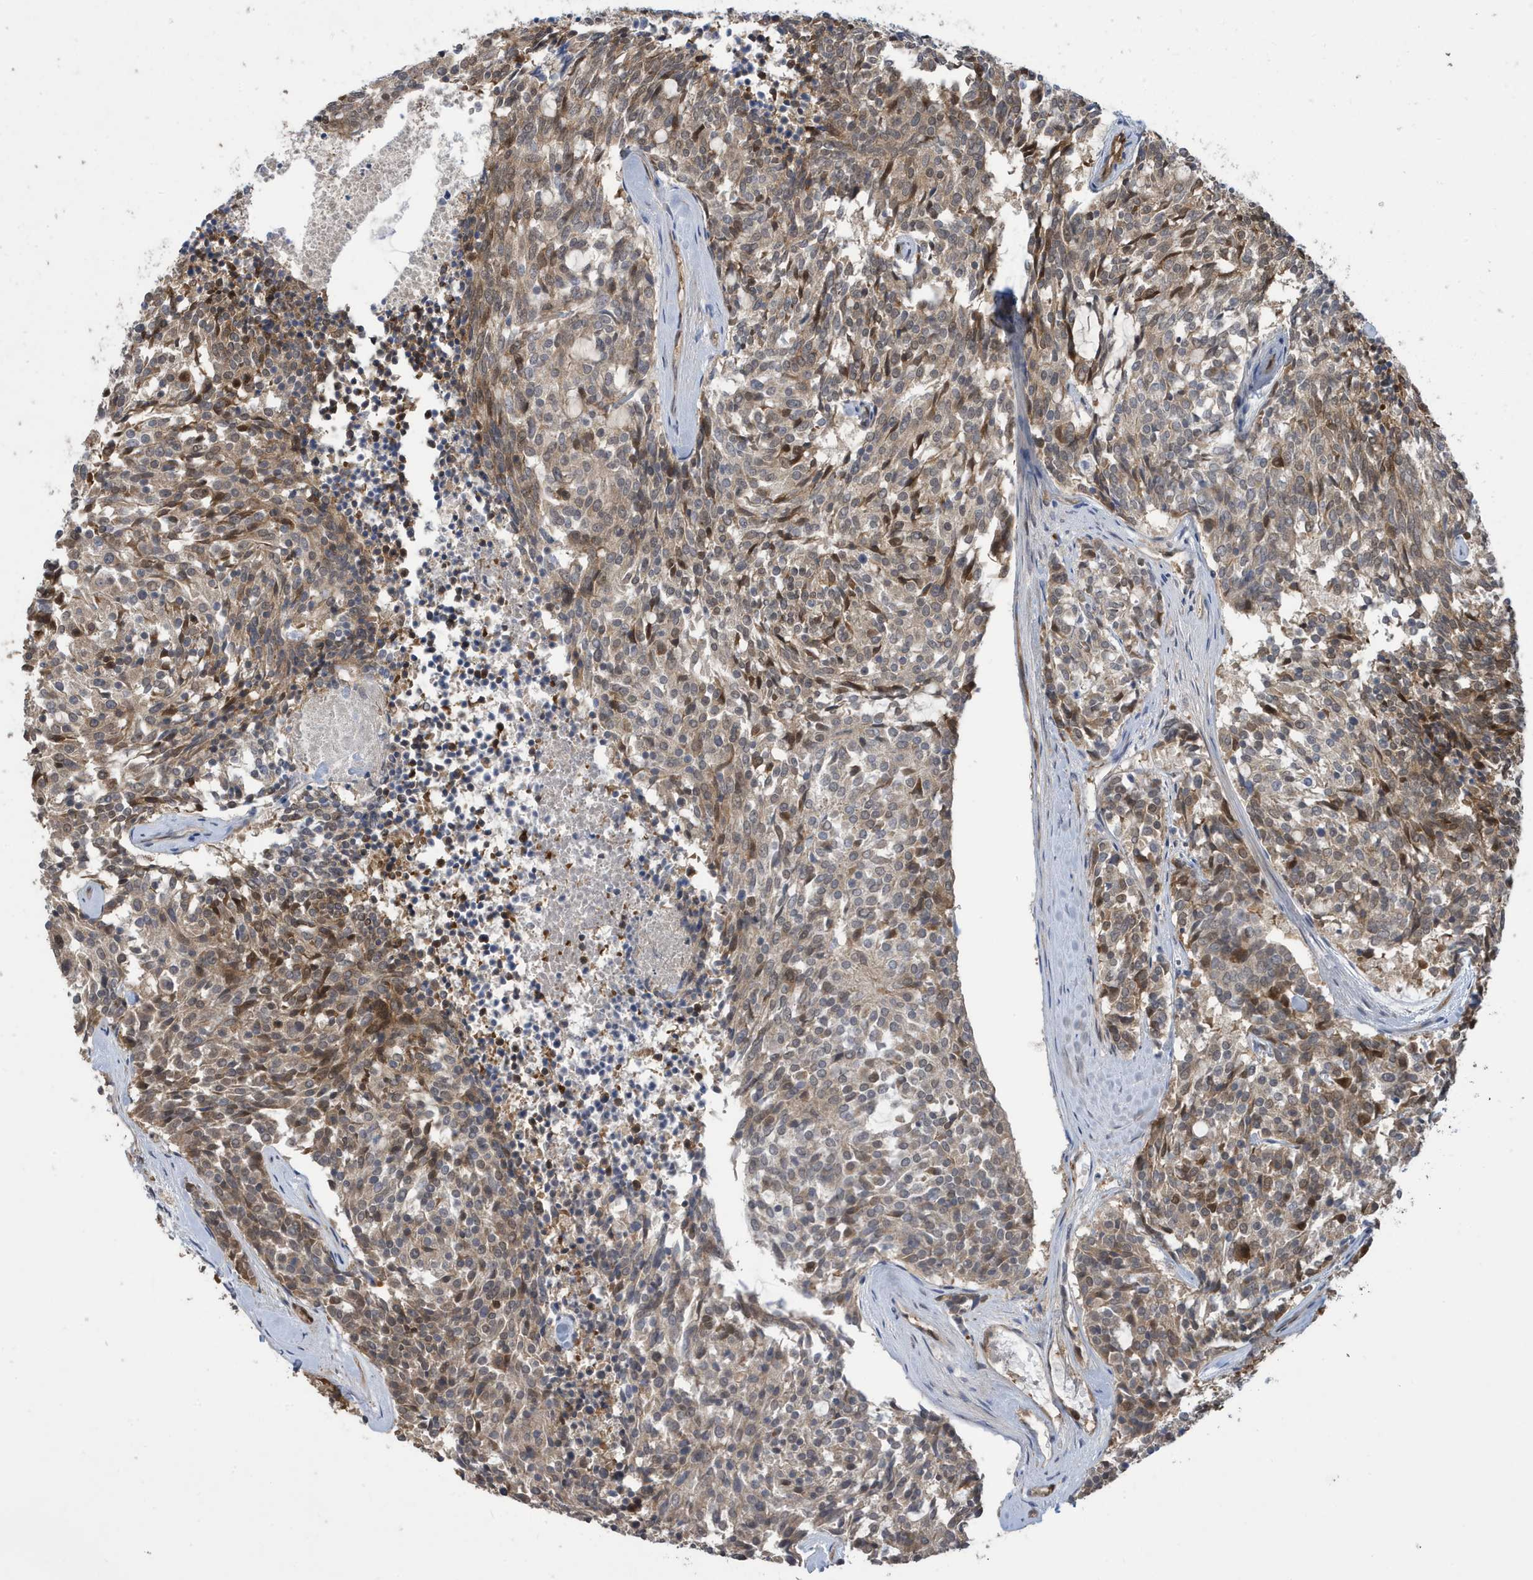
{"staining": {"intensity": "moderate", "quantity": "<25%", "location": "cytoplasmic/membranous"}, "tissue": "carcinoid", "cell_type": "Tumor cells", "image_type": "cancer", "snomed": [{"axis": "morphology", "description": "Carcinoid, malignant, NOS"}, {"axis": "topography", "description": "Pancreas"}], "caption": "A micrograph of carcinoid (malignant) stained for a protein displays moderate cytoplasmic/membranous brown staining in tumor cells. The protein is shown in brown color, while the nuclei are stained blue.", "gene": "UBQLN1", "patient": {"sex": "female", "age": 54}}